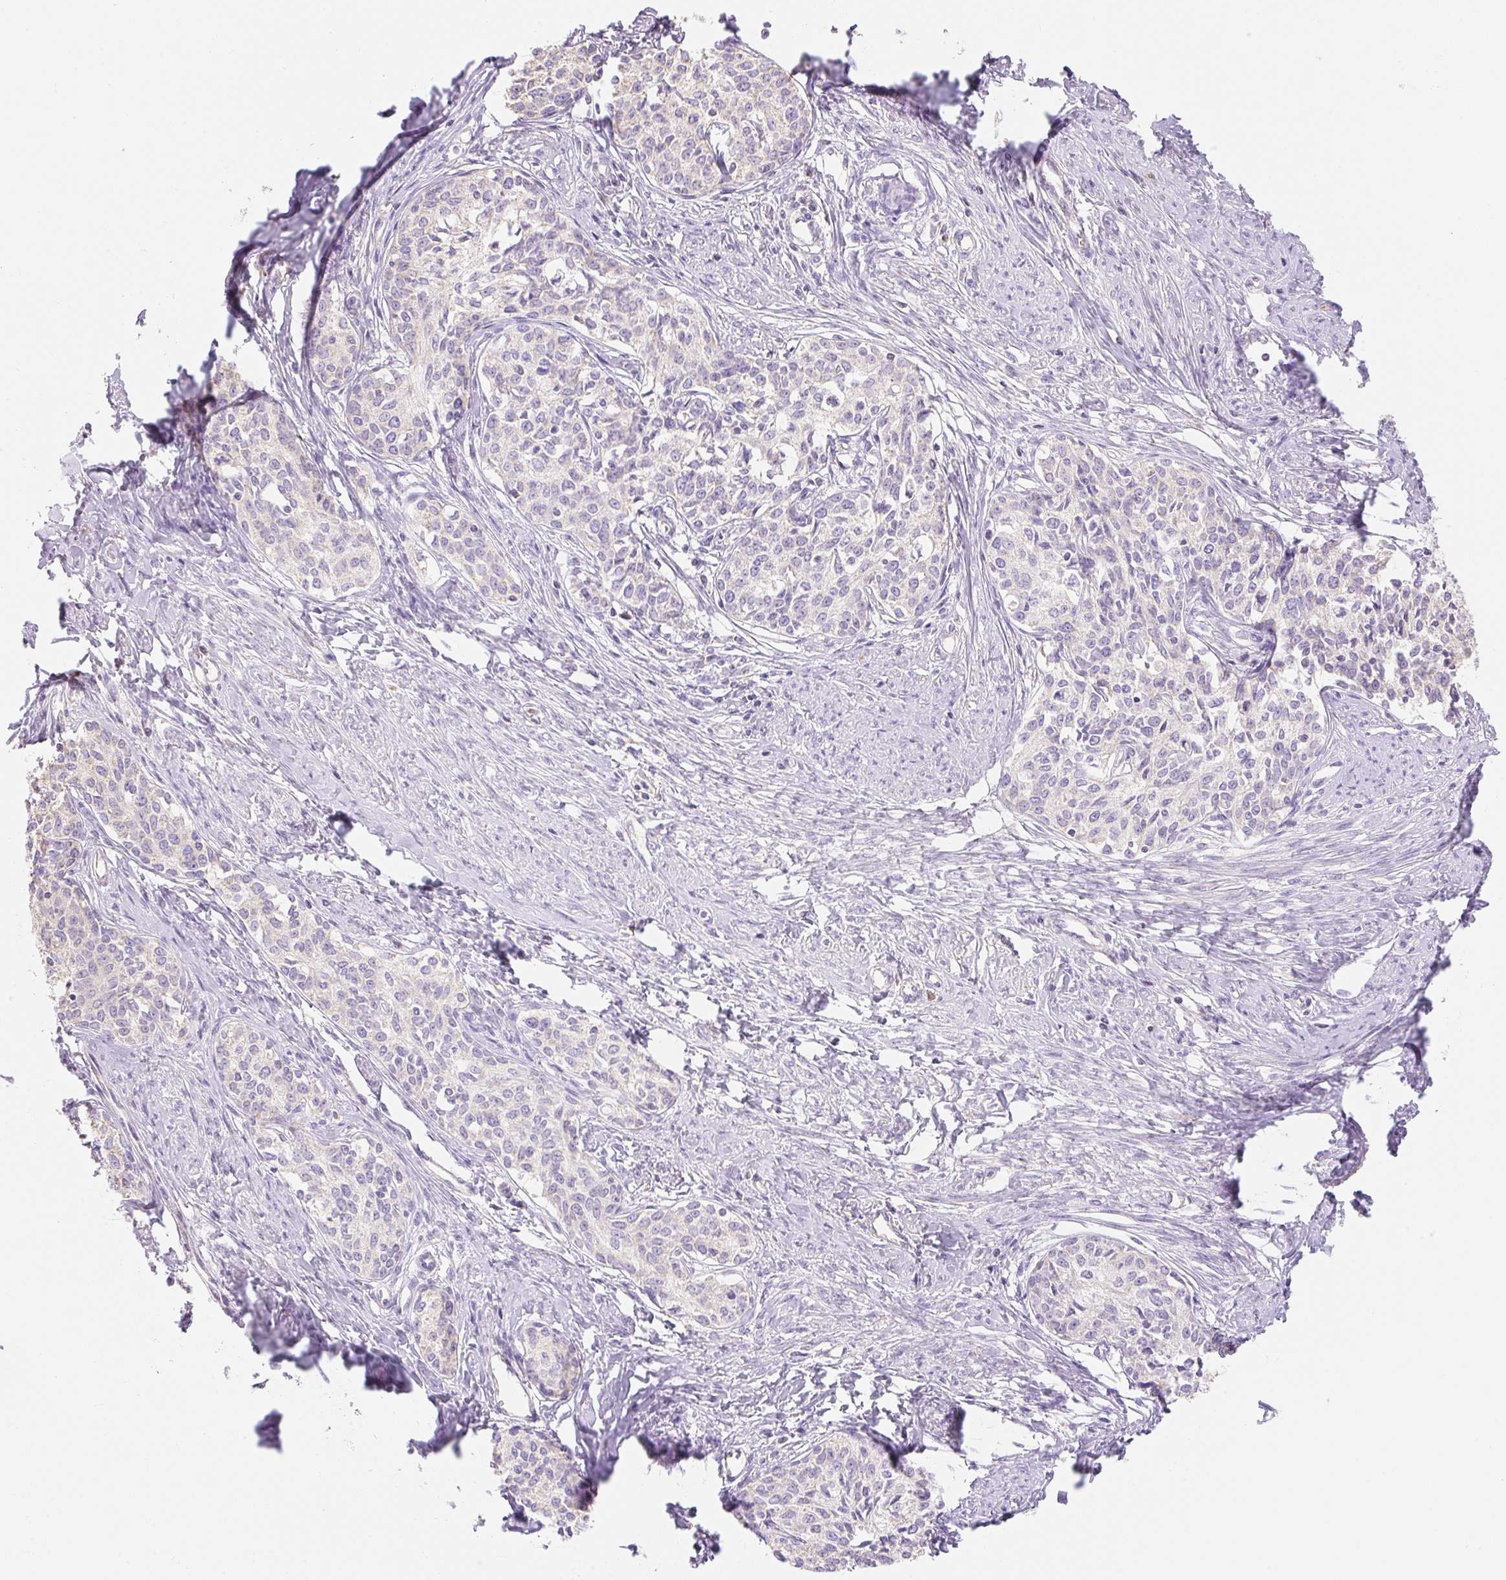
{"staining": {"intensity": "negative", "quantity": "none", "location": "none"}, "tissue": "cervical cancer", "cell_type": "Tumor cells", "image_type": "cancer", "snomed": [{"axis": "morphology", "description": "Squamous cell carcinoma, NOS"}, {"axis": "morphology", "description": "Adenocarcinoma, NOS"}, {"axis": "topography", "description": "Cervix"}], "caption": "This image is of adenocarcinoma (cervical) stained with immunohistochemistry (IHC) to label a protein in brown with the nuclei are counter-stained blue. There is no expression in tumor cells.", "gene": "DHX35", "patient": {"sex": "female", "age": 52}}